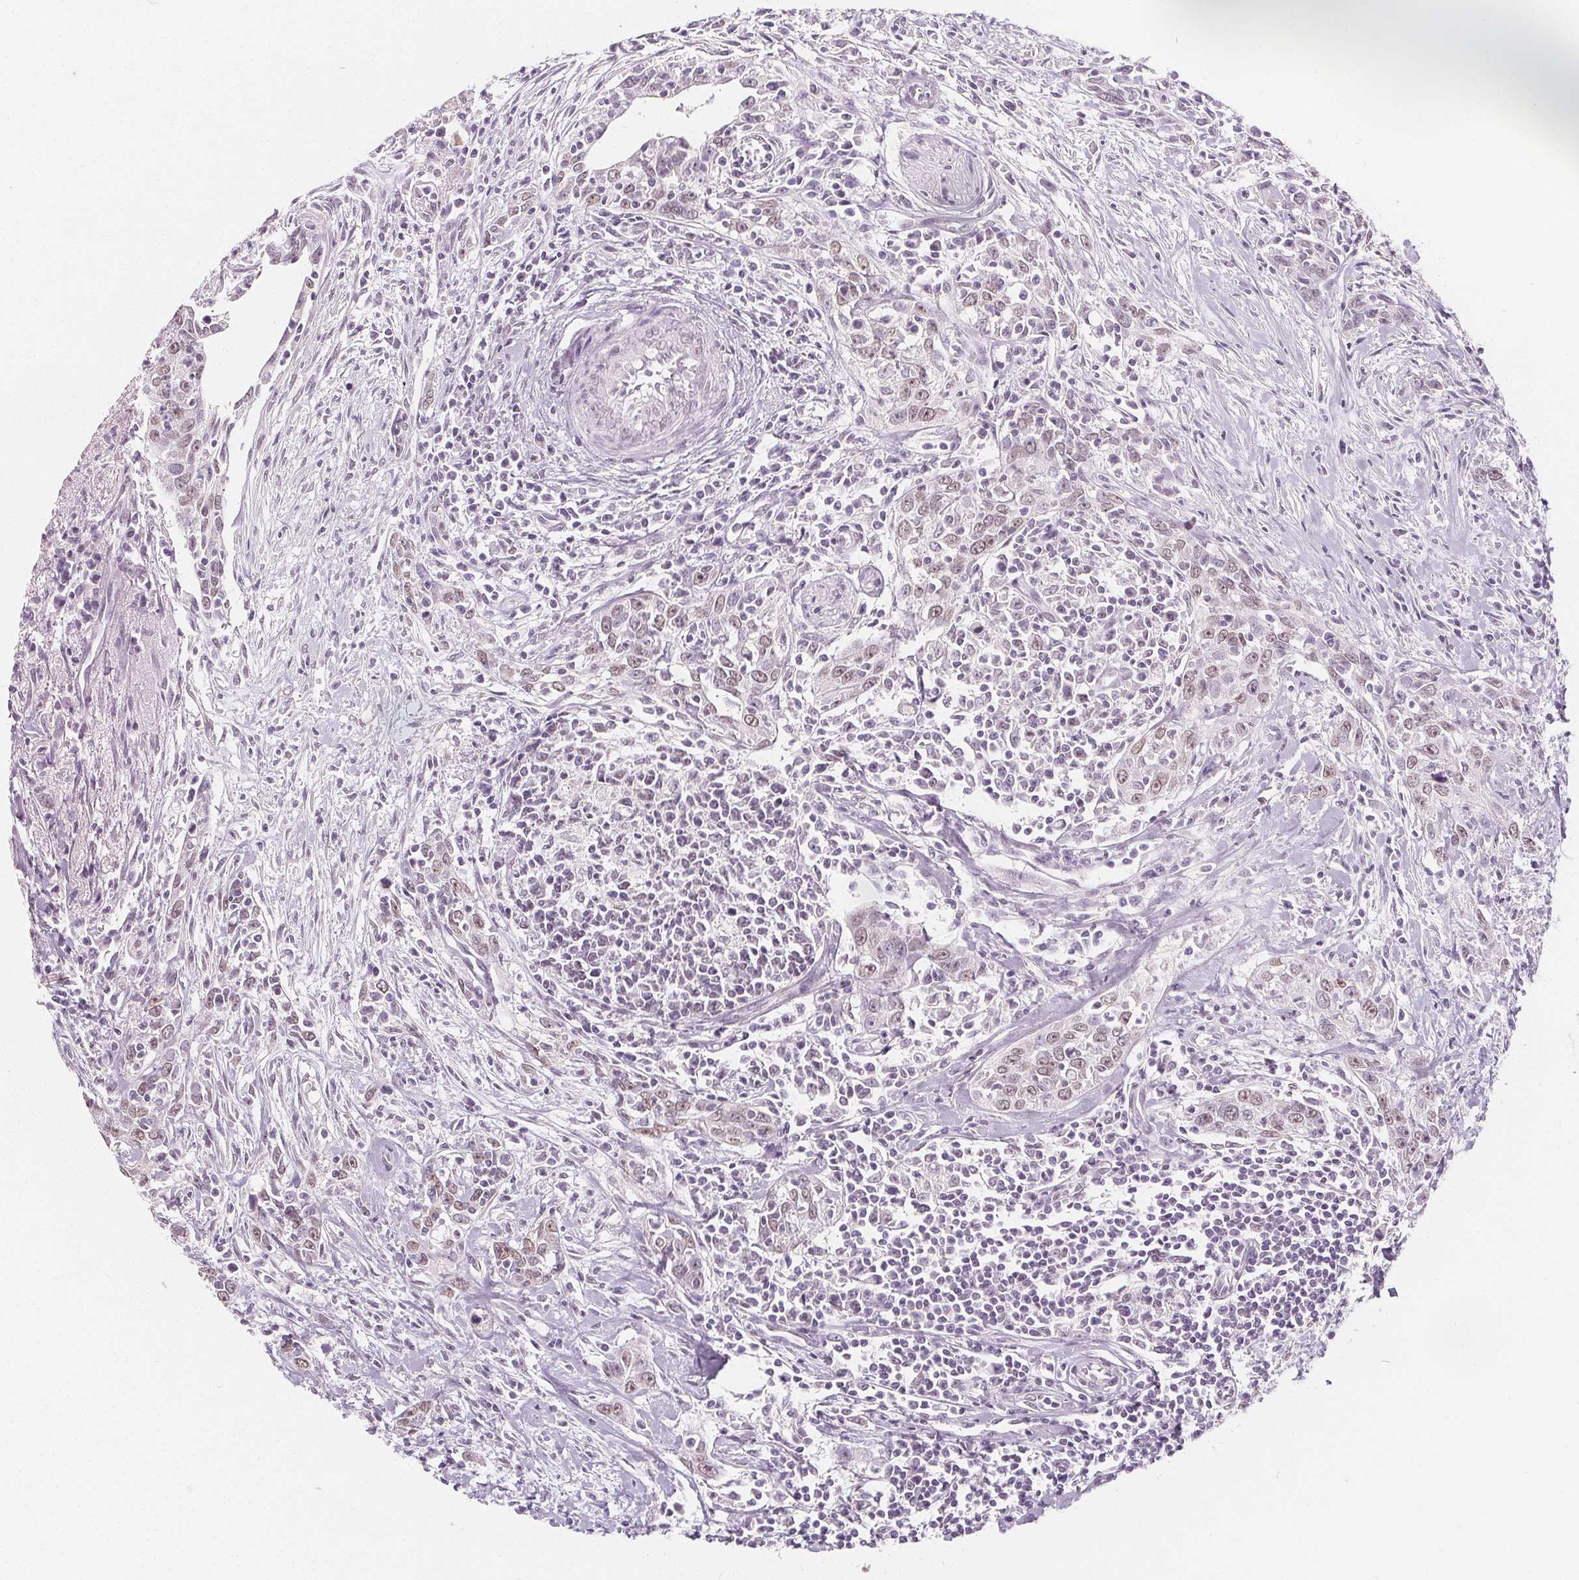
{"staining": {"intensity": "weak", "quantity": "25%-75%", "location": "nuclear"}, "tissue": "urothelial cancer", "cell_type": "Tumor cells", "image_type": "cancer", "snomed": [{"axis": "morphology", "description": "Urothelial carcinoma, High grade"}, {"axis": "topography", "description": "Urinary bladder"}], "caption": "Protein expression analysis of human urothelial cancer reveals weak nuclear expression in approximately 25%-75% of tumor cells.", "gene": "DBX2", "patient": {"sex": "male", "age": 83}}